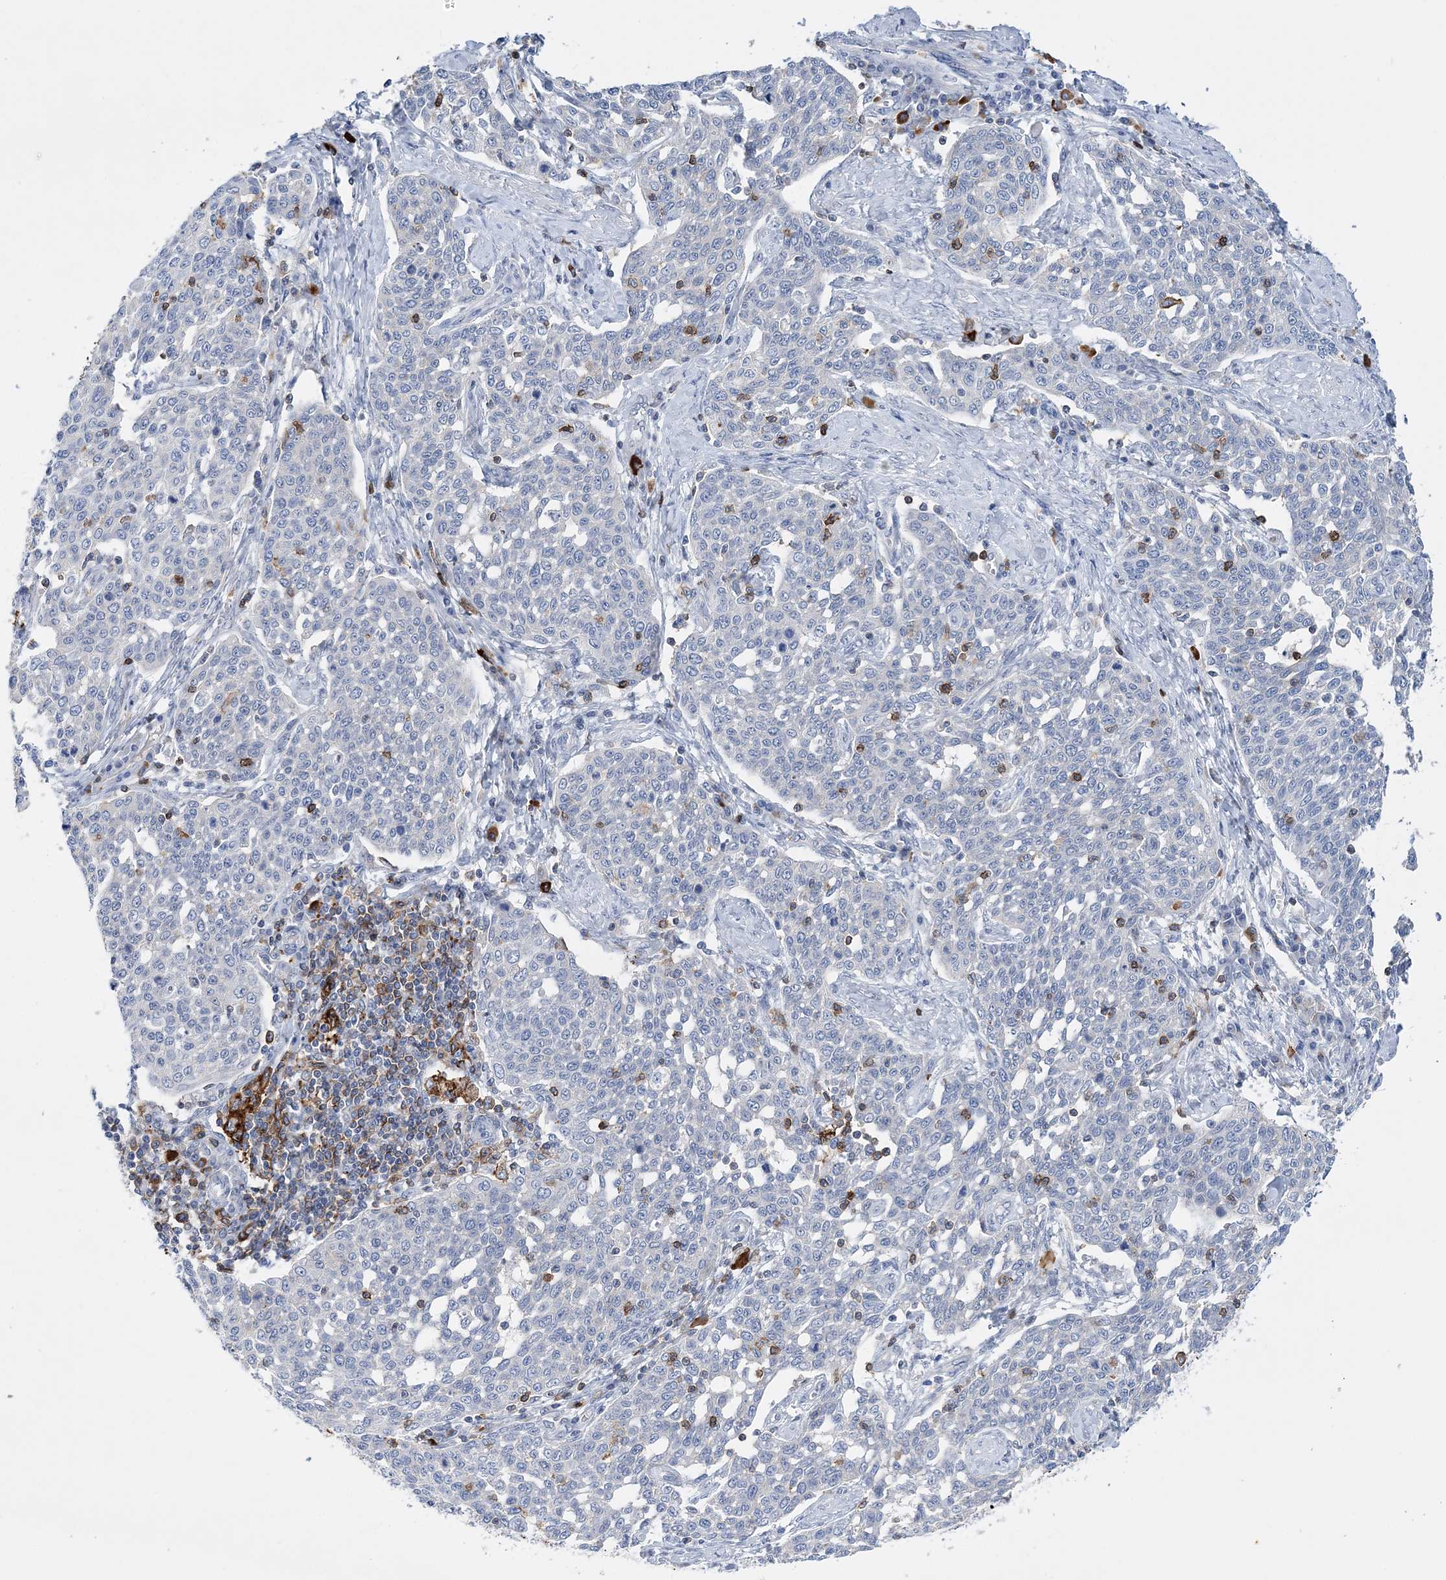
{"staining": {"intensity": "negative", "quantity": "none", "location": "none"}, "tissue": "cervical cancer", "cell_type": "Tumor cells", "image_type": "cancer", "snomed": [{"axis": "morphology", "description": "Squamous cell carcinoma, NOS"}, {"axis": "topography", "description": "Cervix"}], "caption": "The immunohistochemistry micrograph has no significant staining in tumor cells of squamous cell carcinoma (cervical) tissue.", "gene": "PRMT9", "patient": {"sex": "female", "age": 34}}